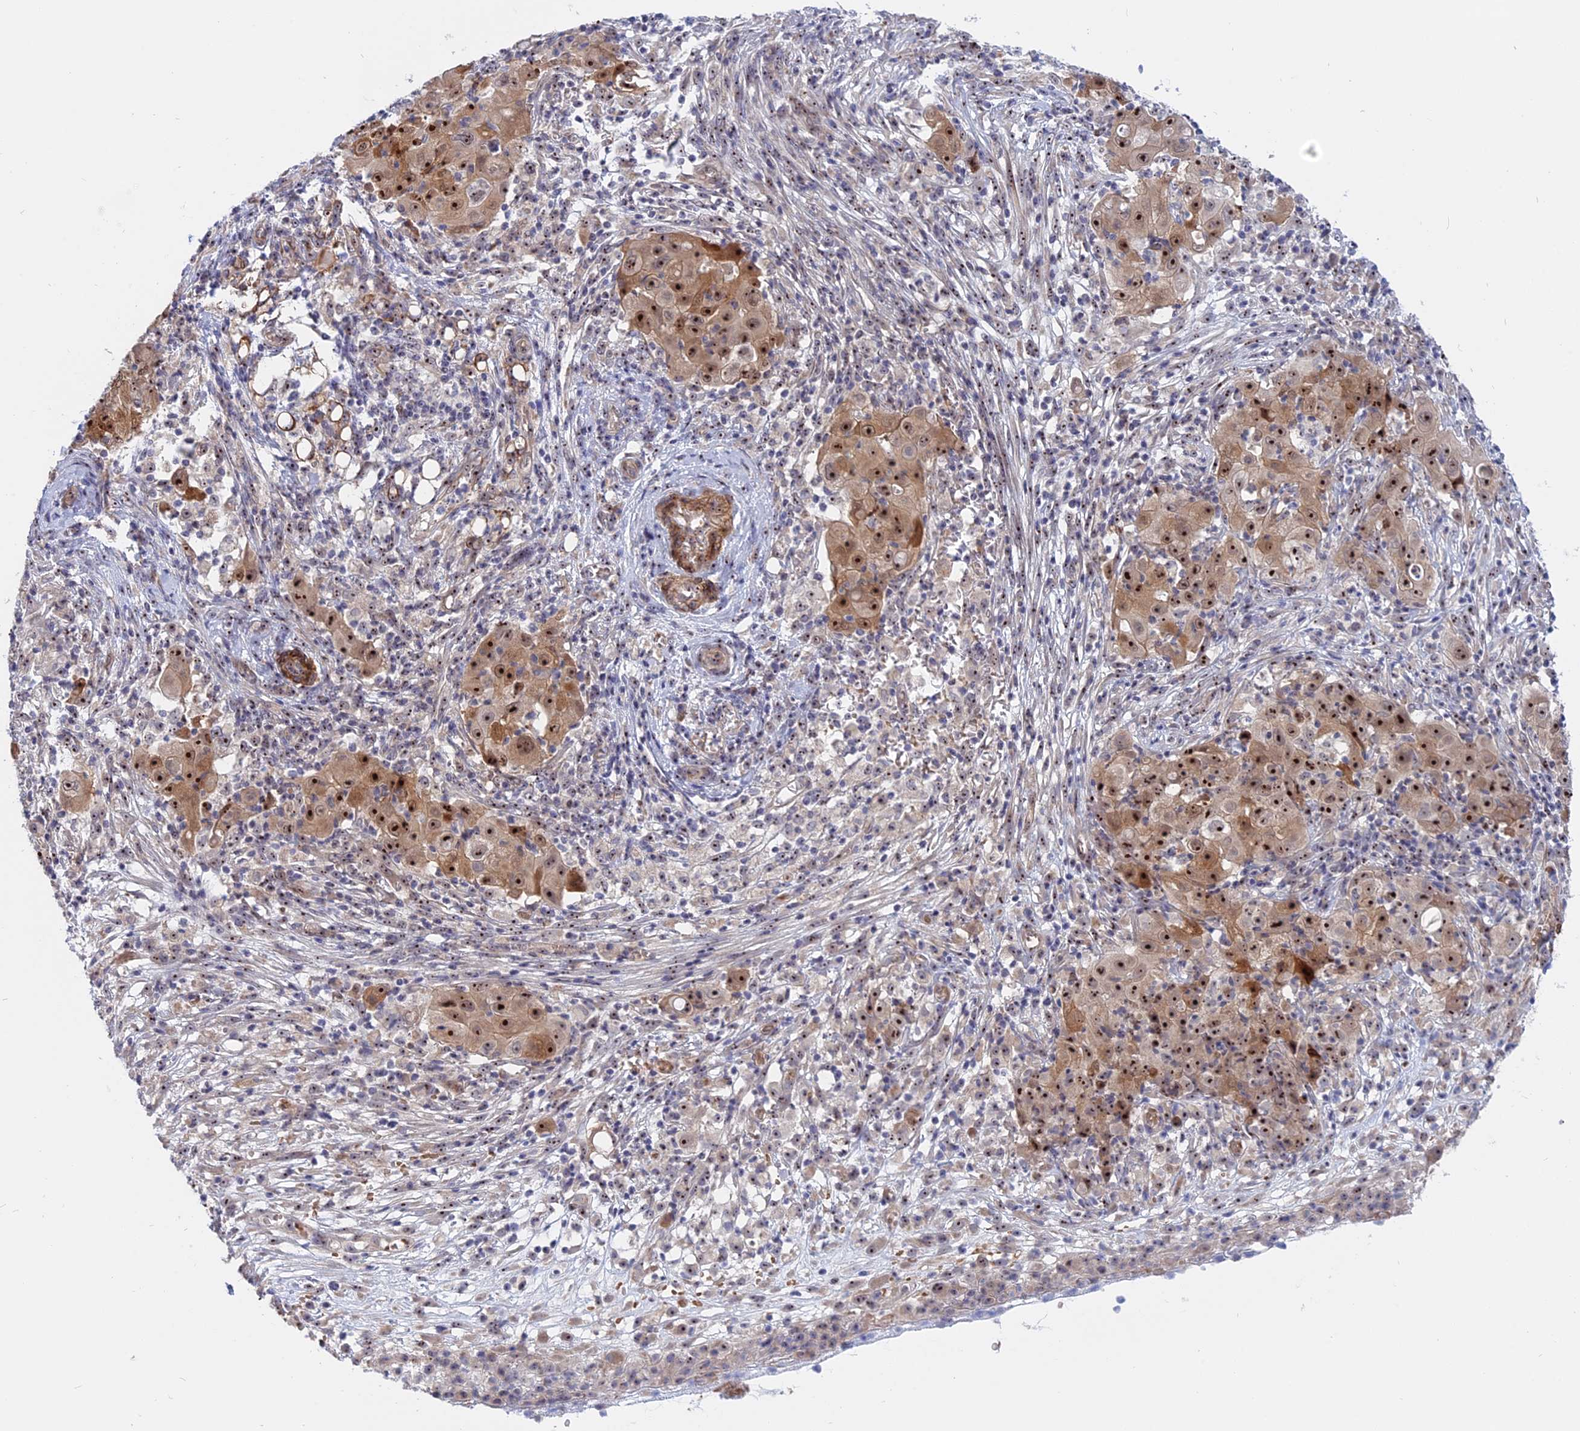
{"staining": {"intensity": "moderate", "quantity": ">75%", "location": "cytoplasmic/membranous,nuclear"}, "tissue": "ovarian cancer", "cell_type": "Tumor cells", "image_type": "cancer", "snomed": [{"axis": "morphology", "description": "Carcinoma, endometroid"}, {"axis": "topography", "description": "Ovary"}], "caption": "An immunohistochemistry (IHC) micrograph of neoplastic tissue is shown. Protein staining in brown highlights moderate cytoplasmic/membranous and nuclear positivity in ovarian cancer within tumor cells.", "gene": "DBNDD1", "patient": {"sex": "female", "age": 42}}